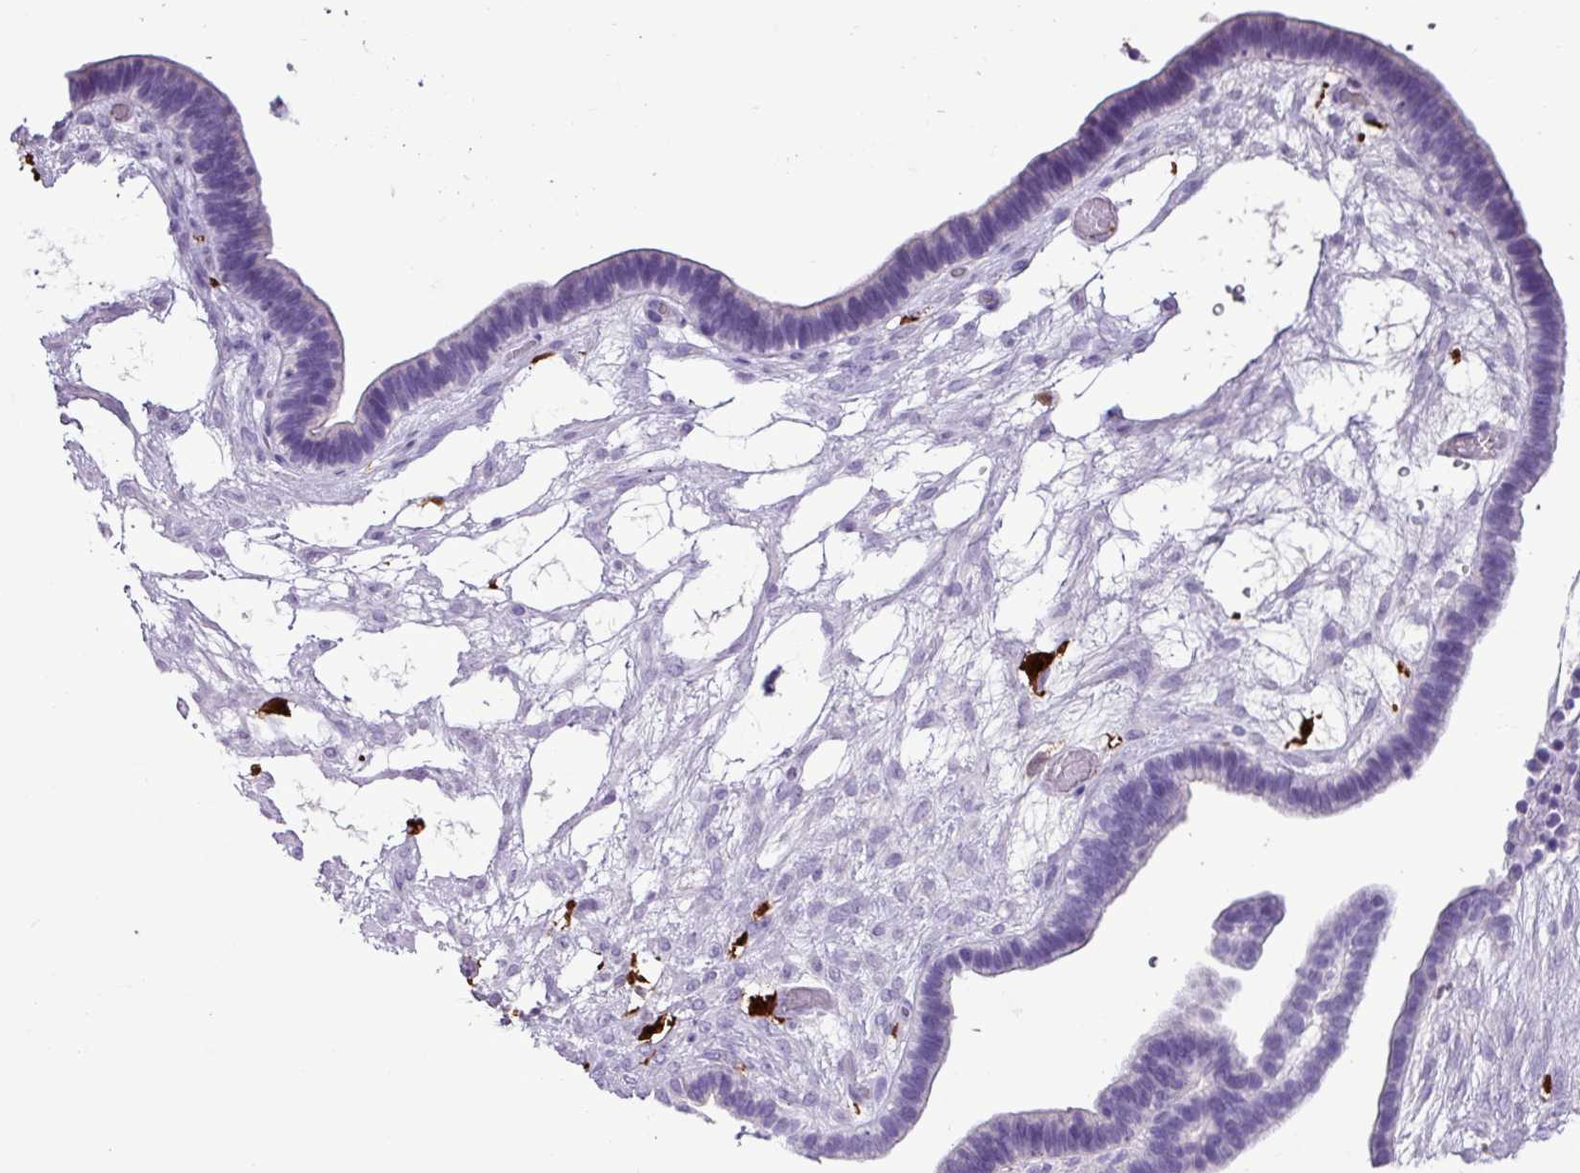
{"staining": {"intensity": "negative", "quantity": "none", "location": "none"}, "tissue": "ovarian cancer", "cell_type": "Tumor cells", "image_type": "cancer", "snomed": [{"axis": "morphology", "description": "Cystadenocarcinoma, serous, NOS"}, {"axis": "topography", "description": "Ovary"}], "caption": "Serous cystadenocarcinoma (ovarian) was stained to show a protein in brown. There is no significant positivity in tumor cells.", "gene": "TMEM200C", "patient": {"sex": "female", "age": 56}}